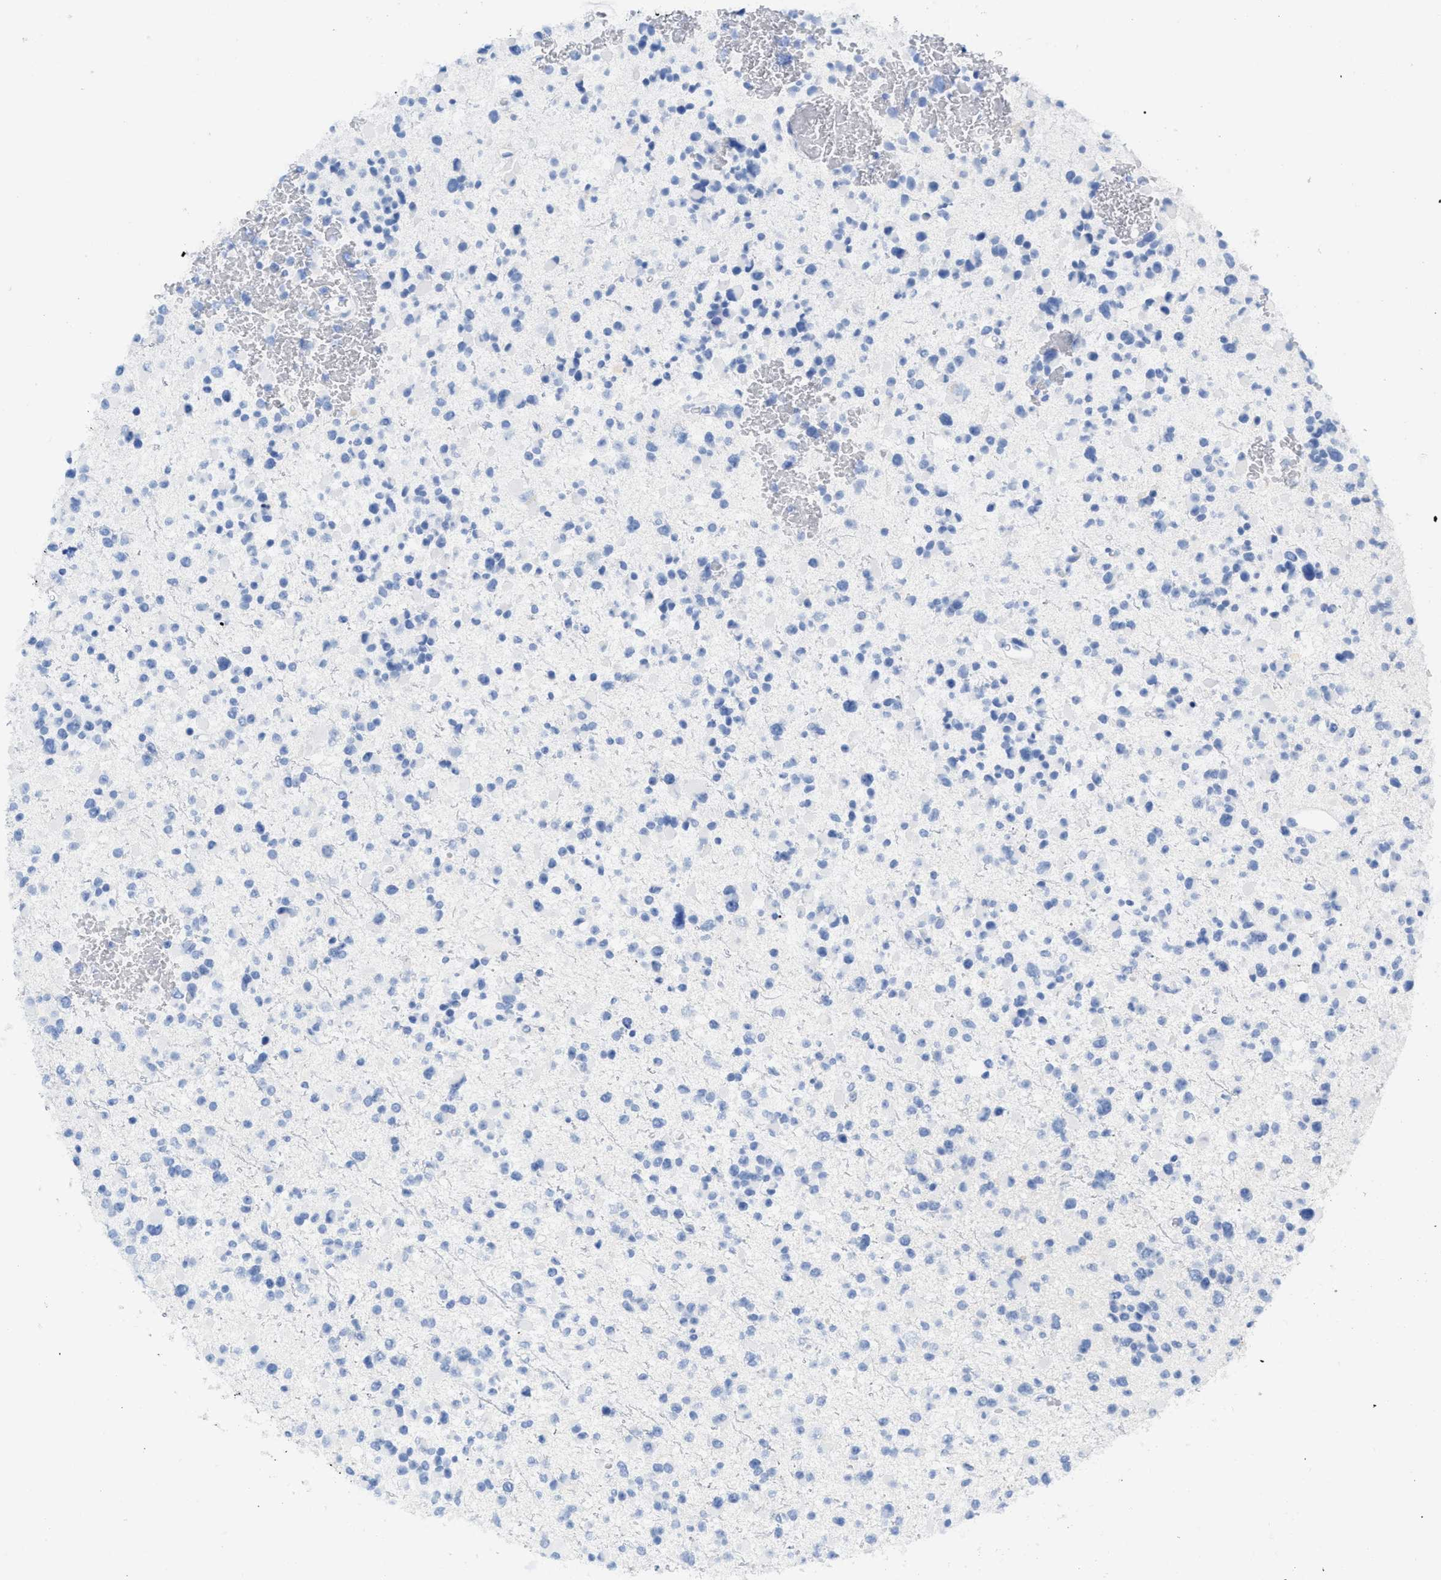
{"staining": {"intensity": "negative", "quantity": "none", "location": "none"}, "tissue": "glioma", "cell_type": "Tumor cells", "image_type": "cancer", "snomed": [{"axis": "morphology", "description": "Glioma, malignant, Low grade"}, {"axis": "topography", "description": "Brain"}], "caption": "High power microscopy histopathology image of an immunohistochemistry image of malignant glioma (low-grade), revealing no significant expression in tumor cells.", "gene": "CD5", "patient": {"sex": "female", "age": 22}}